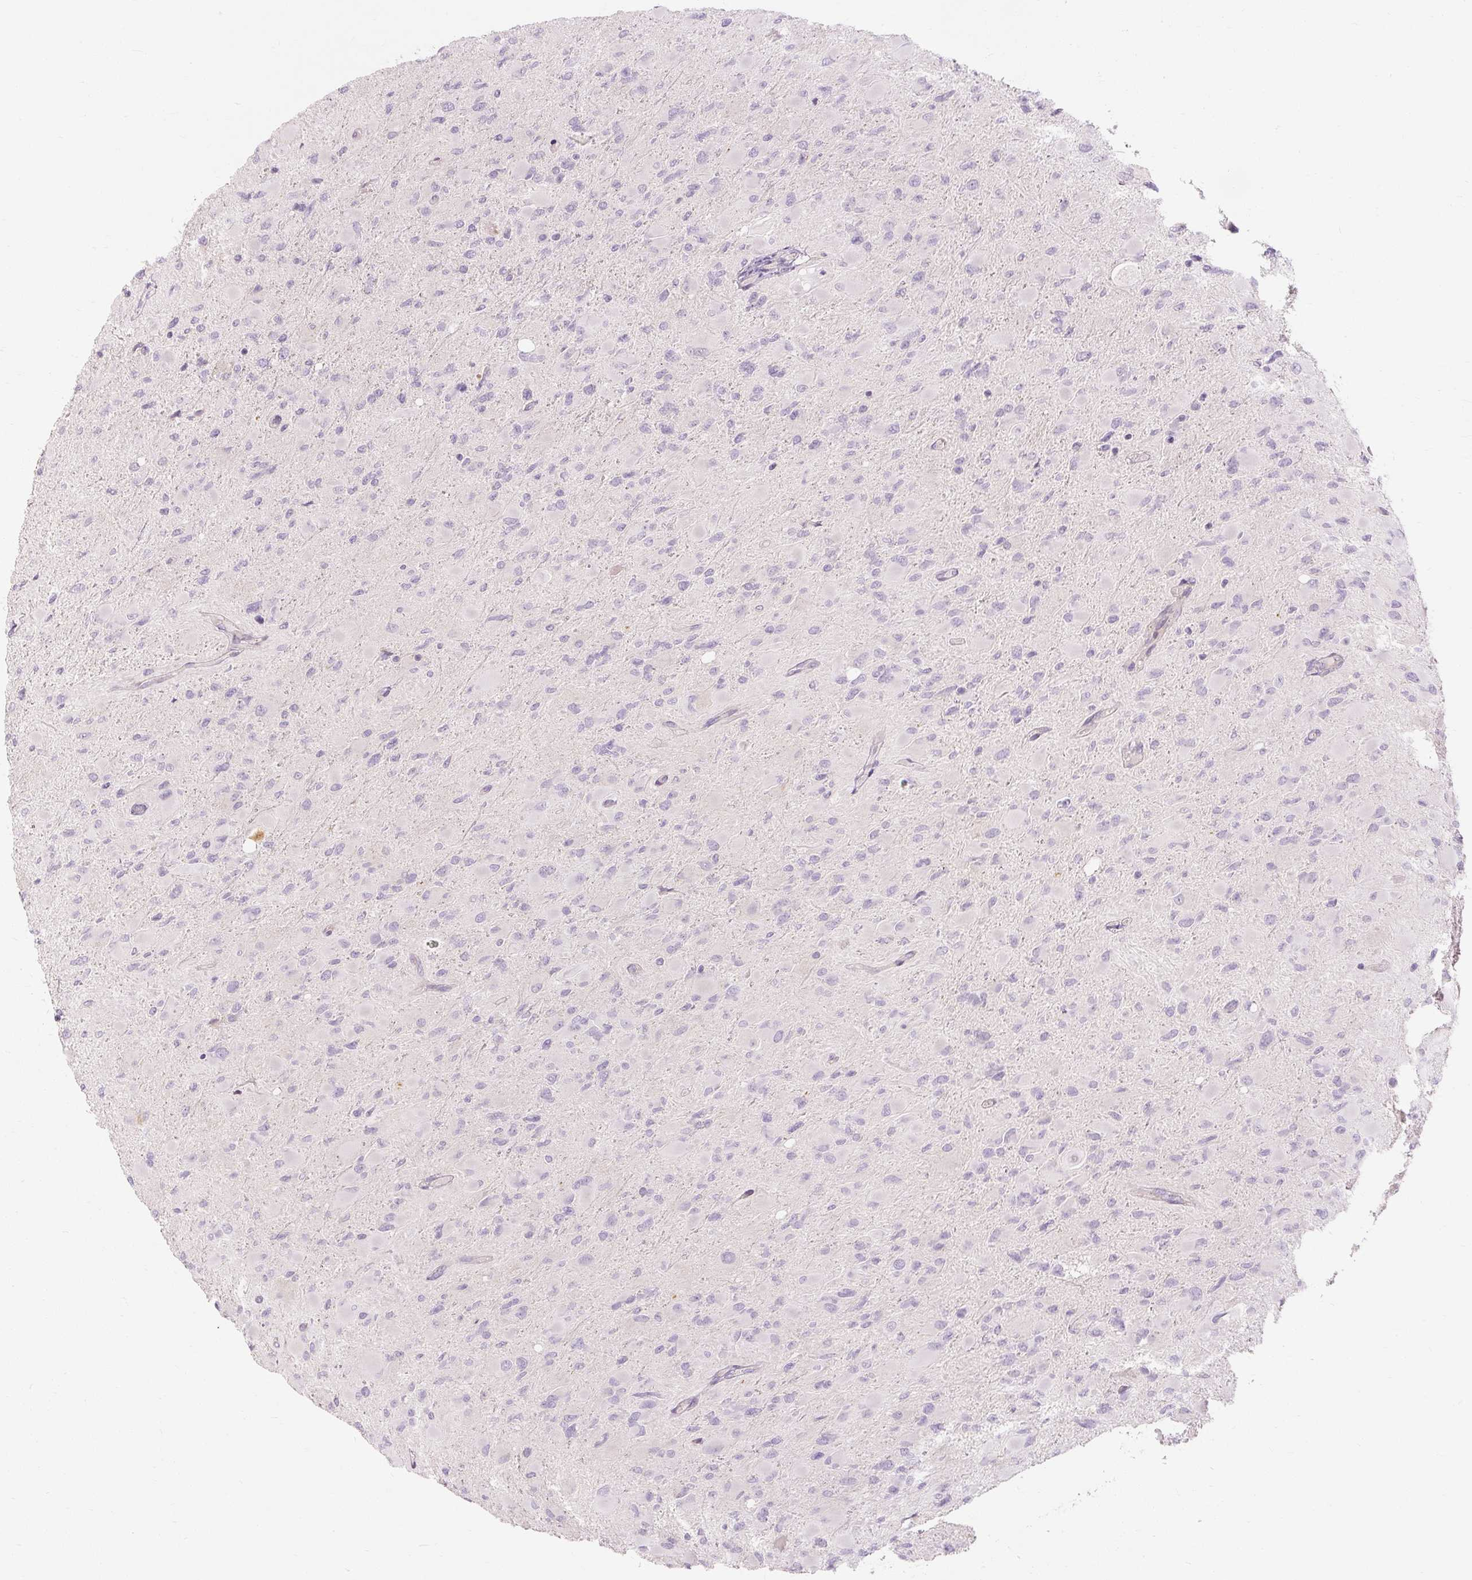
{"staining": {"intensity": "negative", "quantity": "none", "location": "none"}, "tissue": "glioma", "cell_type": "Tumor cells", "image_type": "cancer", "snomed": [{"axis": "morphology", "description": "Glioma, malignant, High grade"}, {"axis": "topography", "description": "Cerebral cortex"}], "caption": "An image of human malignant glioma (high-grade) is negative for staining in tumor cells.", "gene": "CAPN3", "patient": {"sex": "female", "age": 36}}